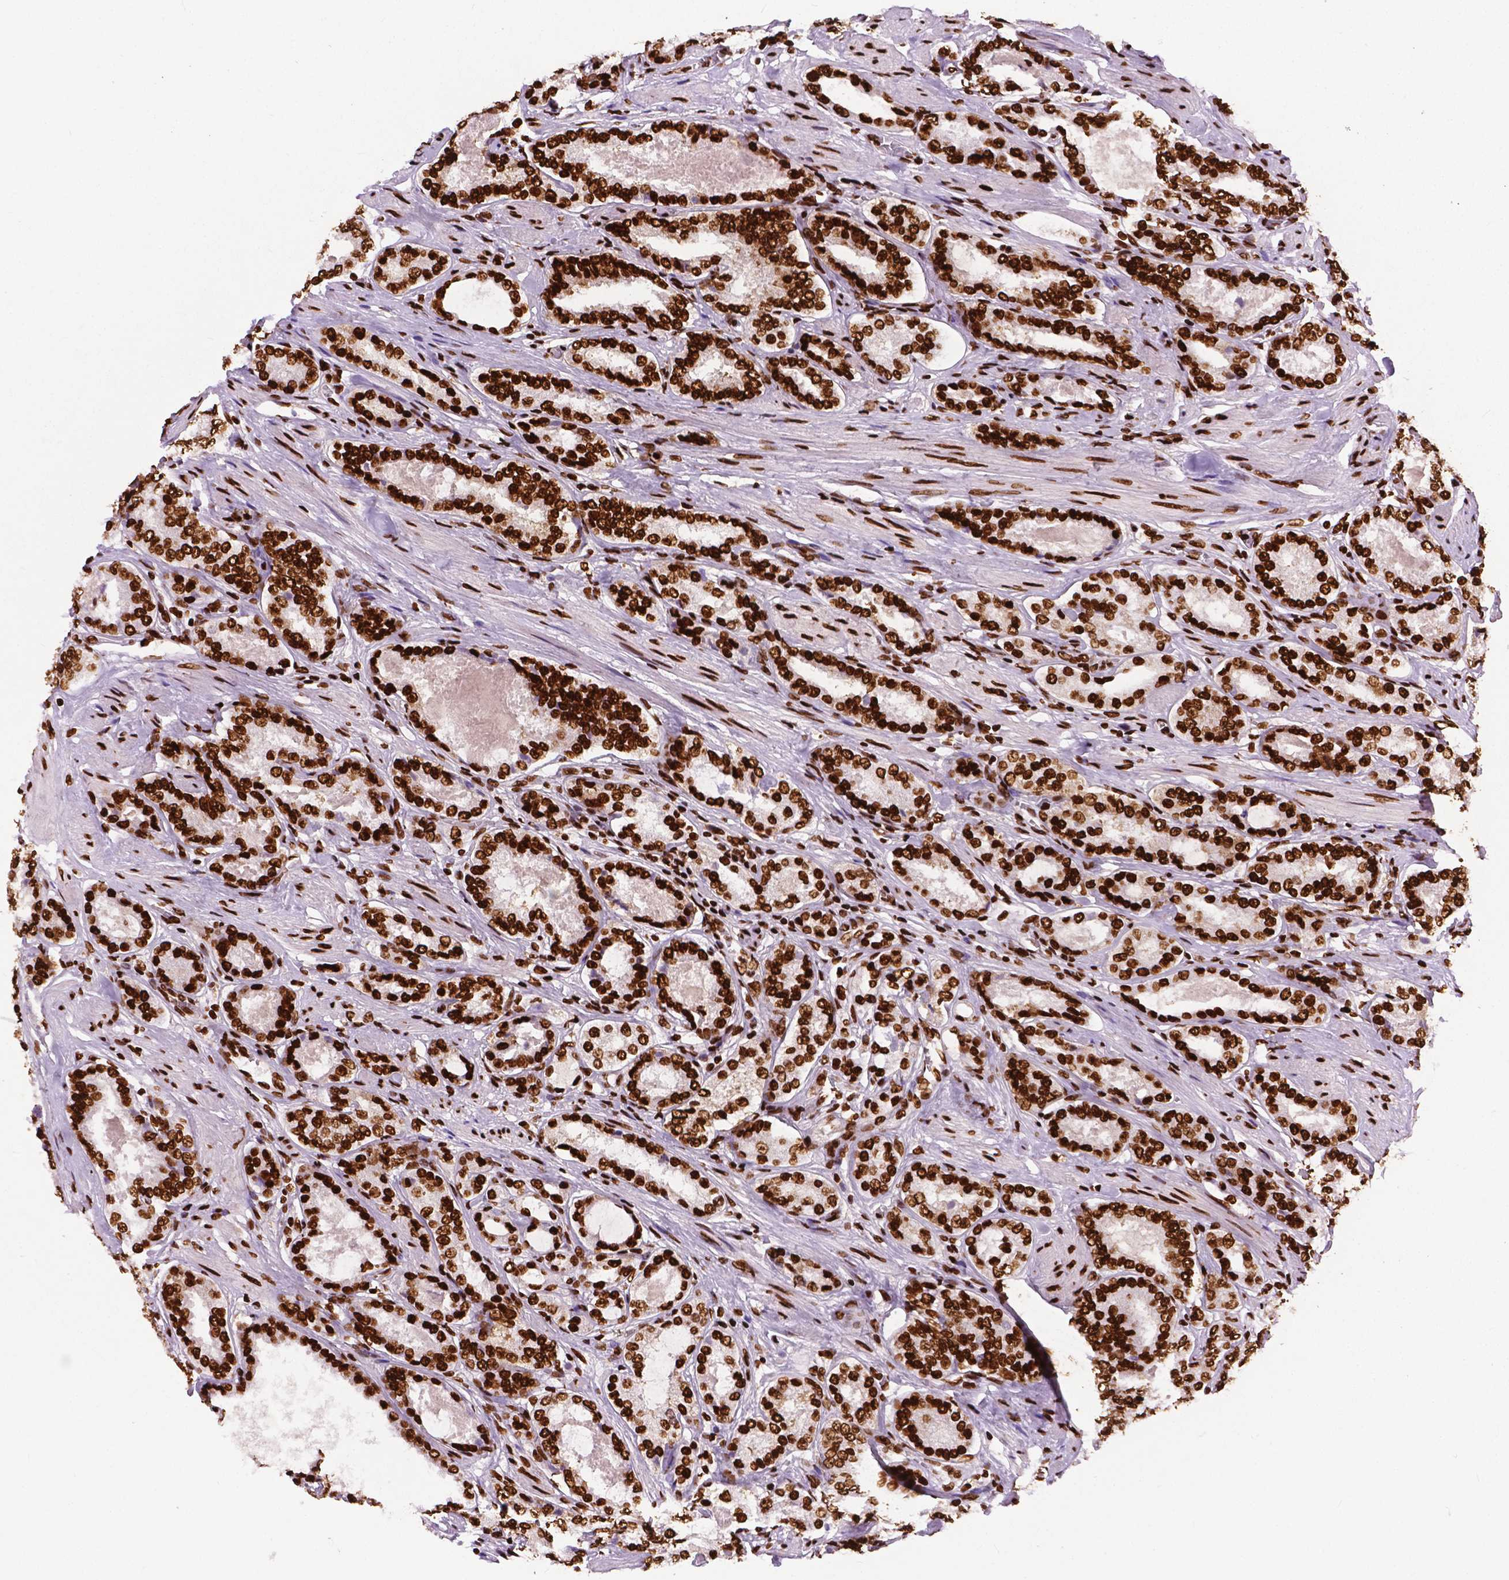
{"staining": {"intensity": "strong", "quantity": ">75%", "location": "nuclear"}, "tissue": "prostate cancer", "cell_type": "Tumor cells", "image_type": "cancer", "snomed": [{"axis": "morphology", "description": "Adenocarcinoma, High grade"}, {"axis": "topography", "description": "Prostate"}], "caption": "Prostate cancer tissue reveals strong nuclear expression in approximately >75% of tumor cells The protein of interest is shown in brown color, while the nuclei are stained blue.", "gene": "SMIM5", "patient": {"sex": "male", "age": 63}}